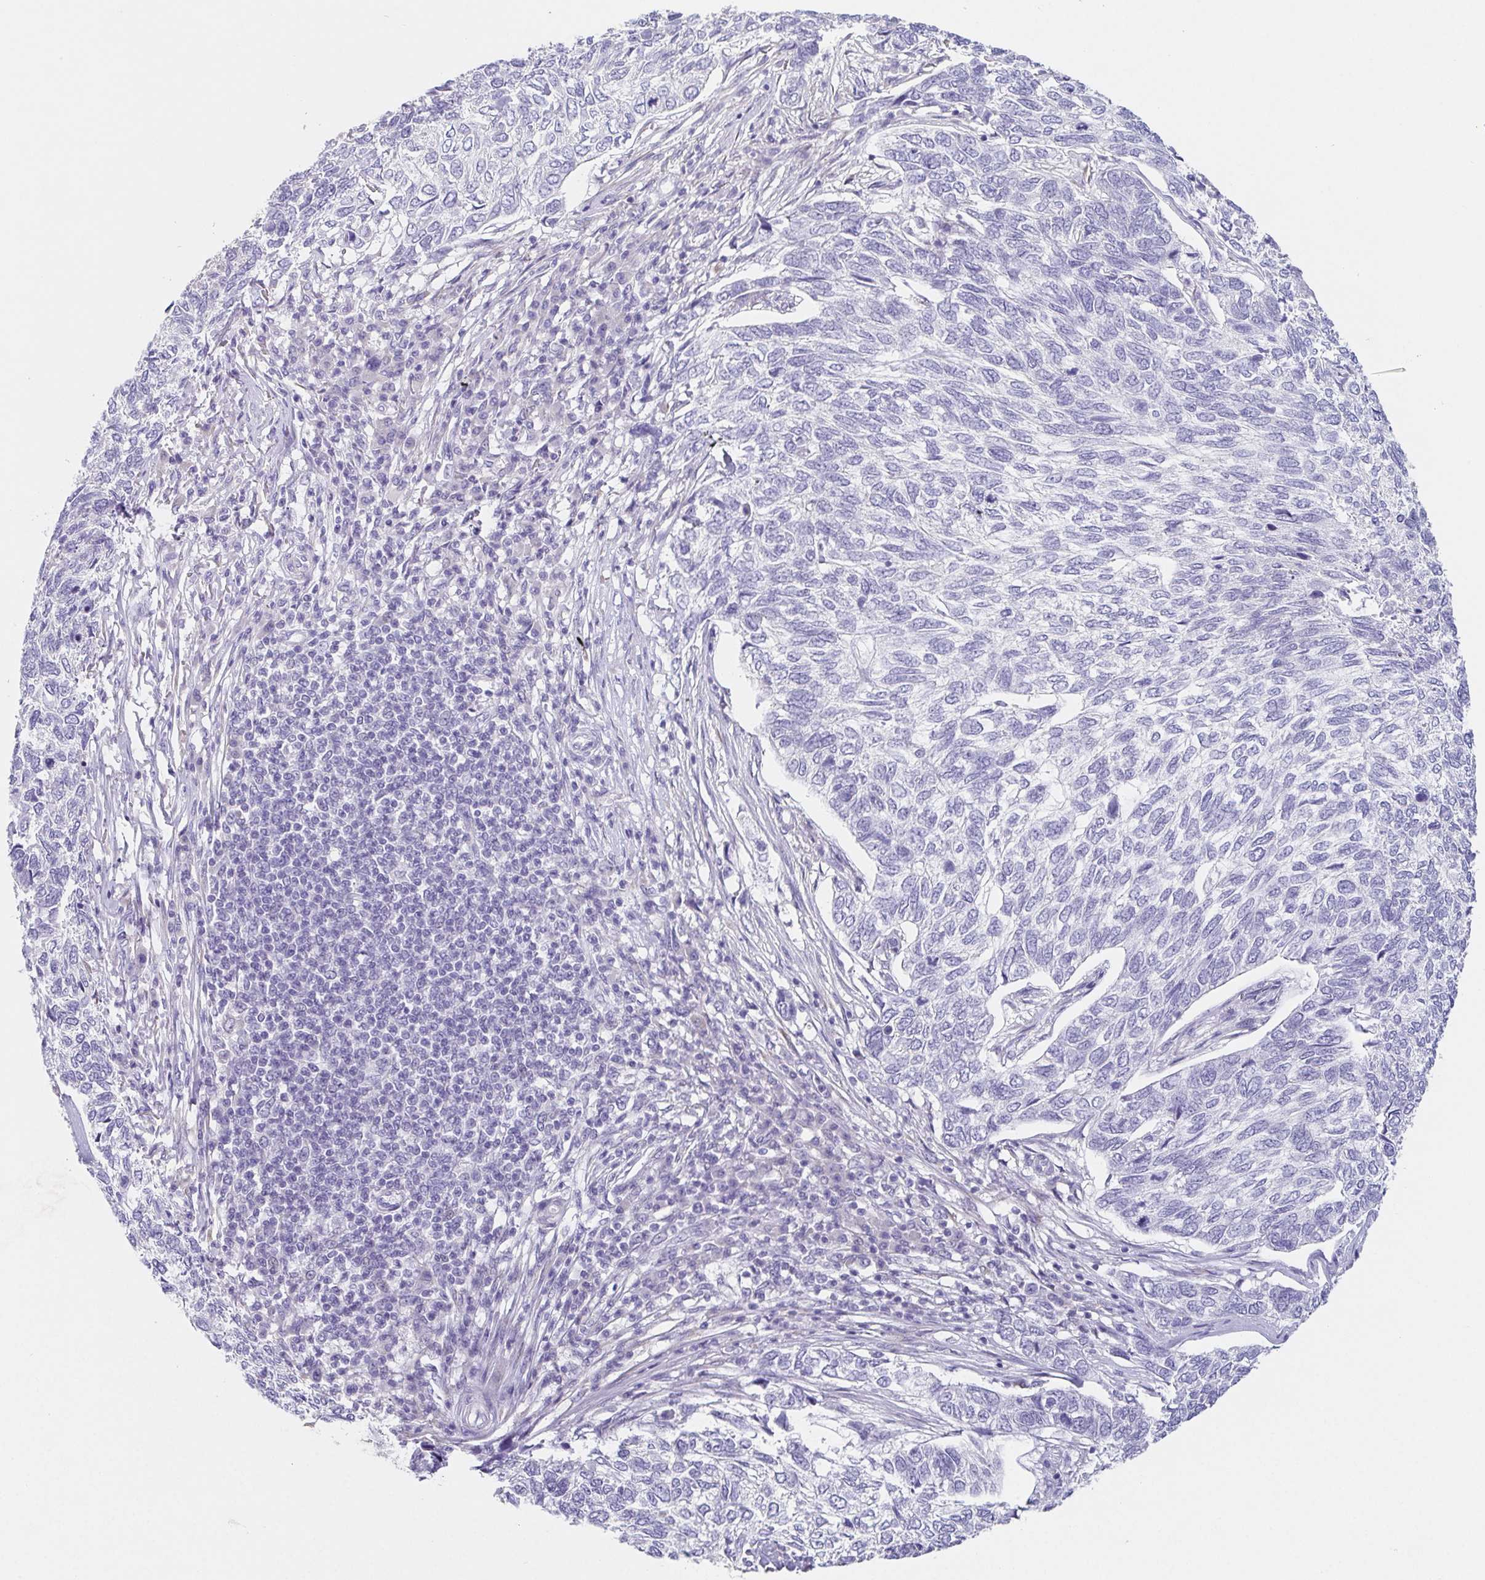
{"staining": {"intensity": "negative", "quantity": "none", "location": "none"}, "tissue": "skin cancer", "cell_type": "Tumor cells", "image_type": "cancer", "snomed": [{"axis": "morphology", "description": "Basal cell carcinoma"}, {"axis": "topography", "description": "Skin"}], "caption": "Immunohistochemical staining of skin cancer displays no significant positivity in tumor cells.", "gene": "HDGFL1", "patient": {"sex": "female", "age": 65}}